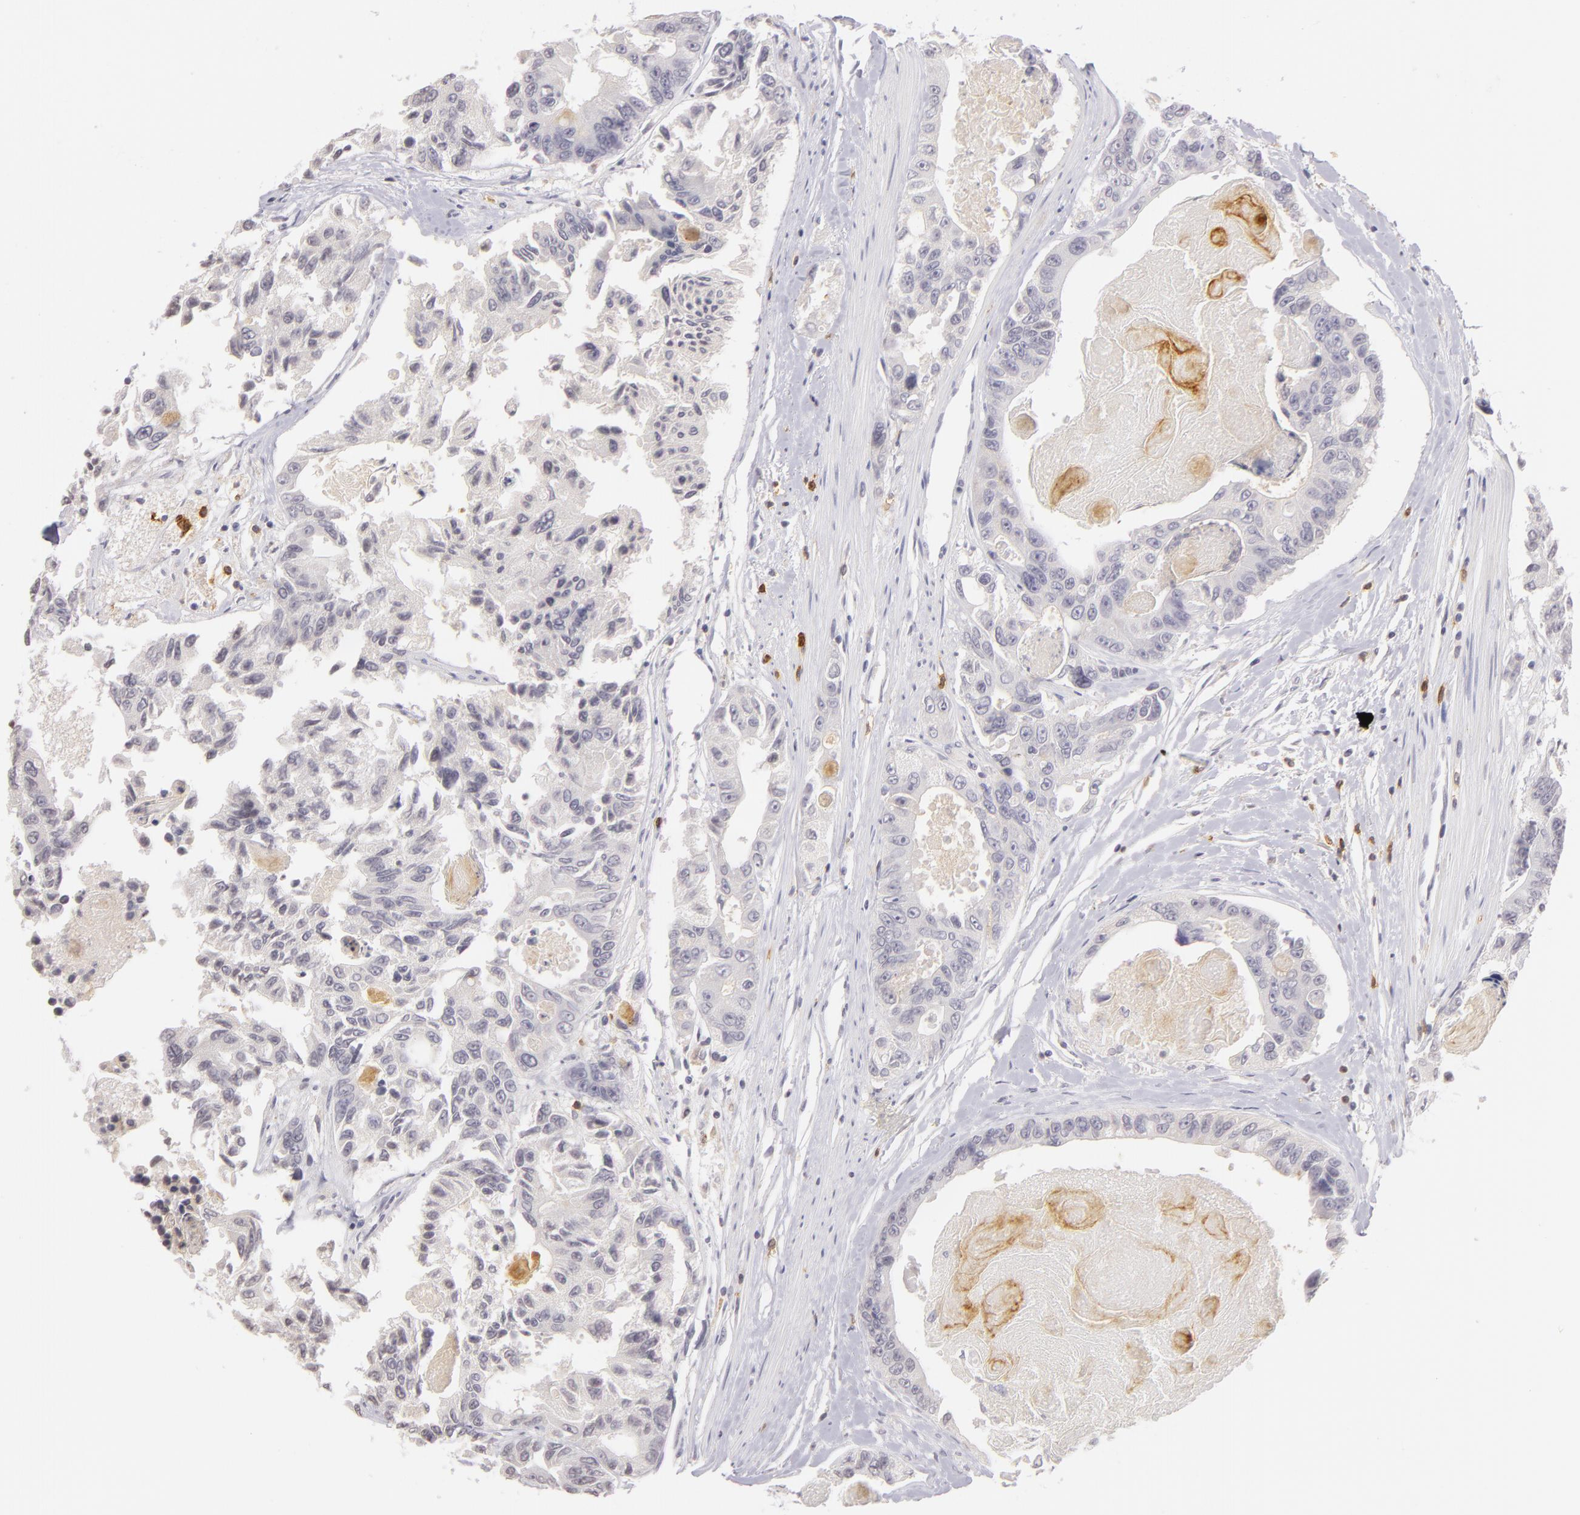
{"staining": {"intensity": "negative", "quantity": "none", "location": "none"}, "tissue": "colorectal cancer", "cell_type": "Tumor cells", "image_type": "cancer", "snomed": [{"axis": "morphology", "description": "Adenocarcinoma, NOS"}, {"axis": "topography", "description": "Colon"}], "caption": "Tumor cells are negative for protein expression in human adenocarcinoma (colorectal).", "gene": "IL2RA", "patient": {"sex": "female", "age": 86}}